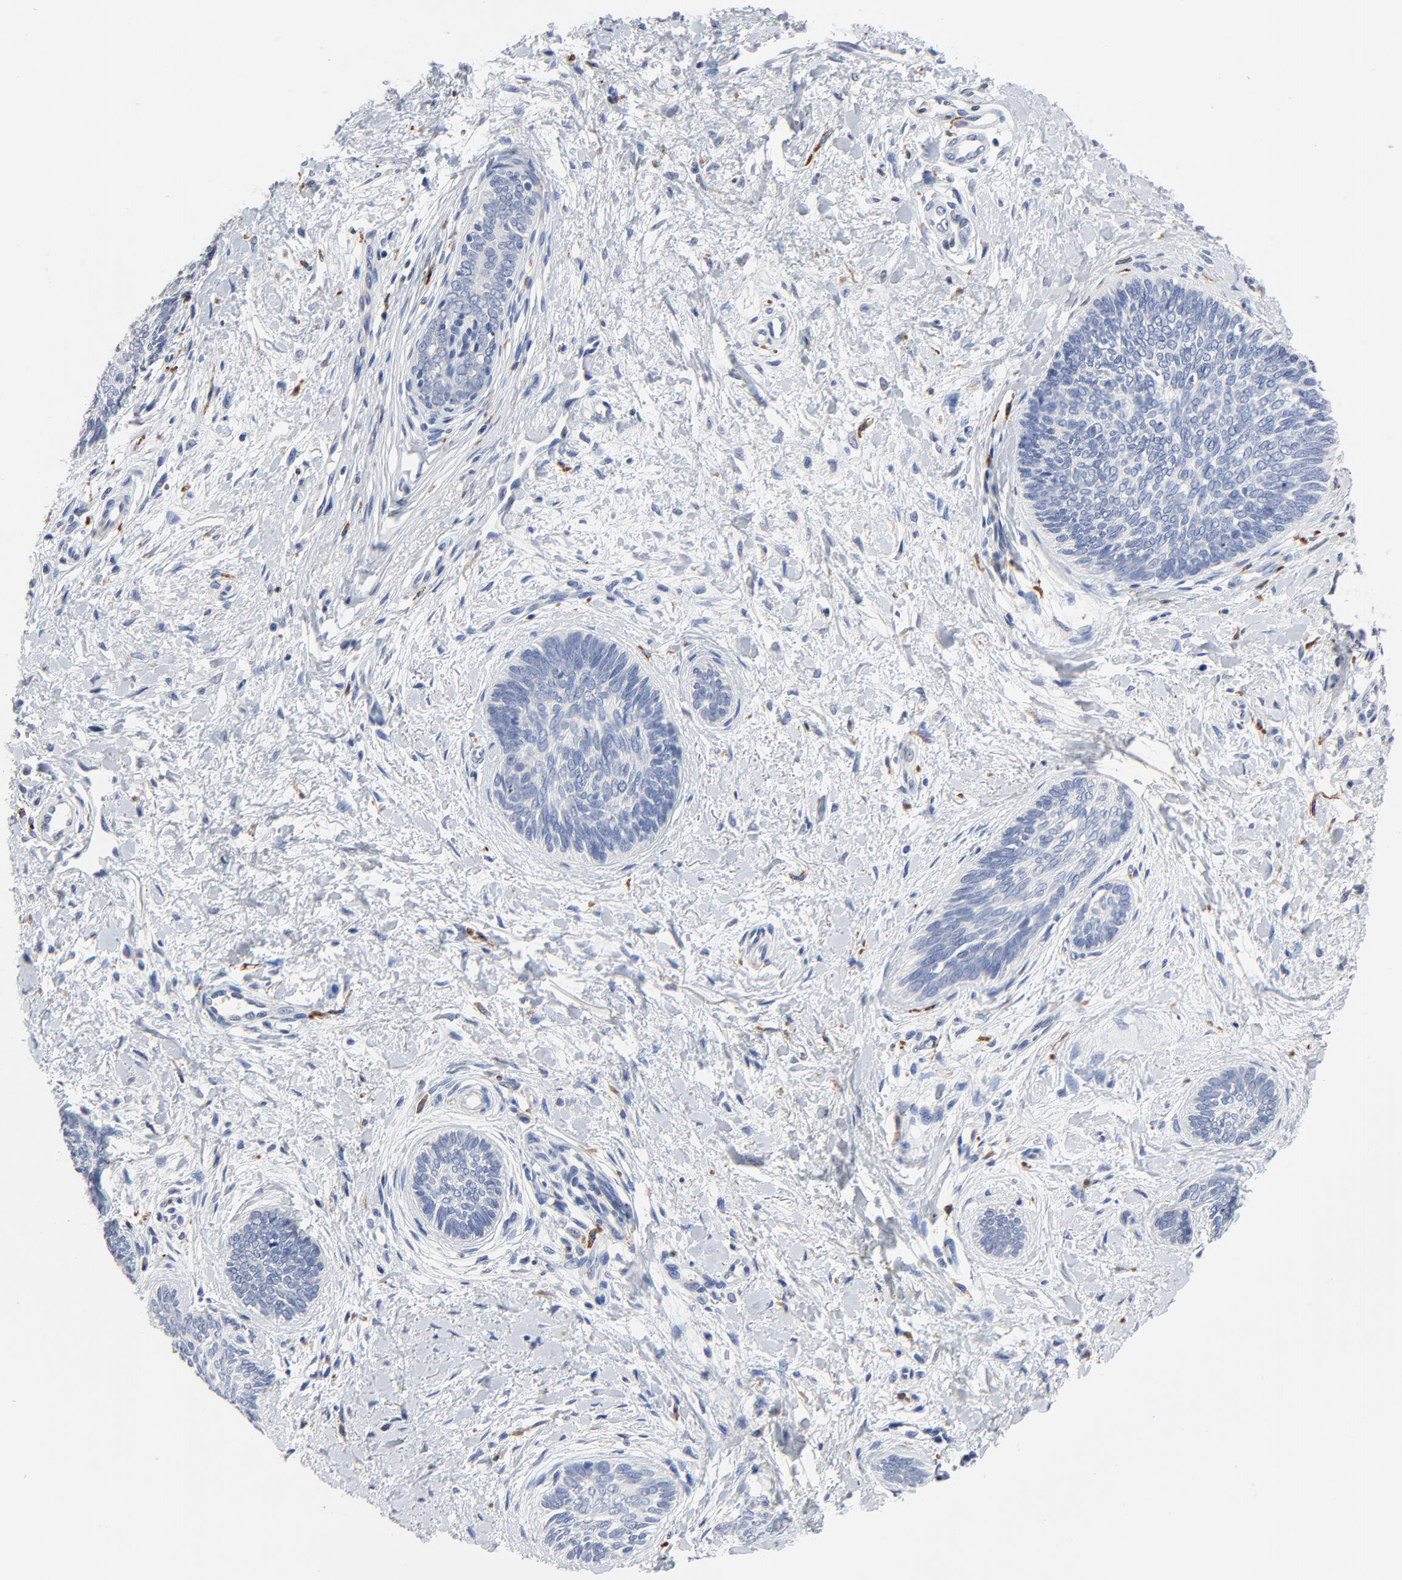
{"staining": {"intensity": "negative", "quantity": "none", "location": "none"}, "tissue": "skin cancer", "cell_type": "Tumor cells", "image_type": "cancer", "snomed": [{"axis": "morphology", "description": "Basal cell carcinoma"}, {"axis": "topography", "description": "Skin"}], "caption": "There is no significant positivity in tumor cells of skin cancer. (DAB immunohistochemistry, high magnification).", "gene": "FBXL5", "patient": {"sex": "female", "age": 81}}